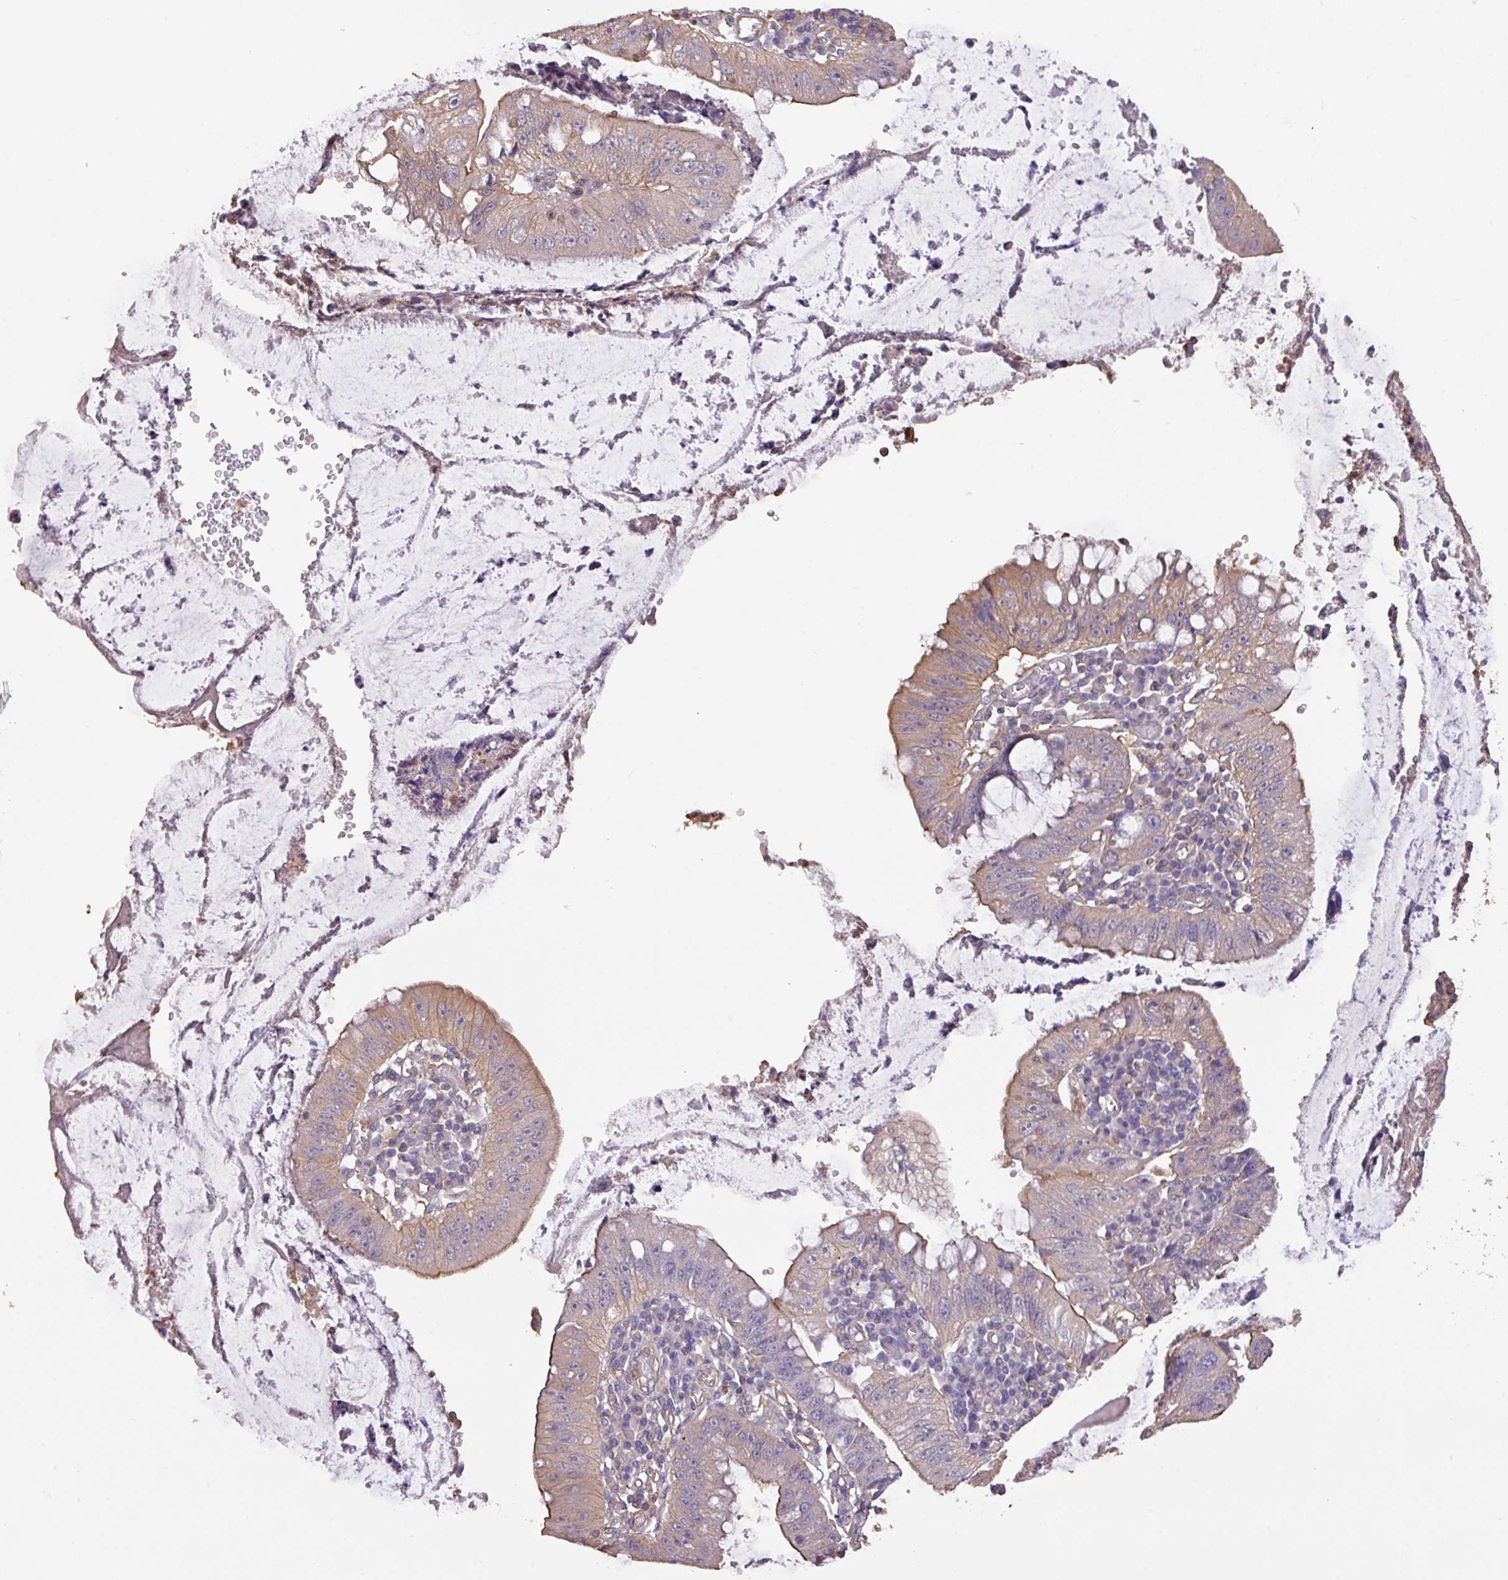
{"staining": {"intensity": "weak", "quantity": "<25%", "location": "cytoplasmic/membranous"}, "tissue": "stomach cancer", "cell_type": "Tumor cells", "image_type": "cancer", "snomed": [{"axis": "morphology", "description": "Adenocarcinoma, NOS"}, {"axis": "topography", "description": "Stomach"}], "caption": "This is an immunohistochemistry (IHC) photomicrograph of human stomach cancer (adenocarcinoma). There is no positivity in tumor cells.", "gene": "CALML4", "patient": {"sex": "male", "age": 59}}